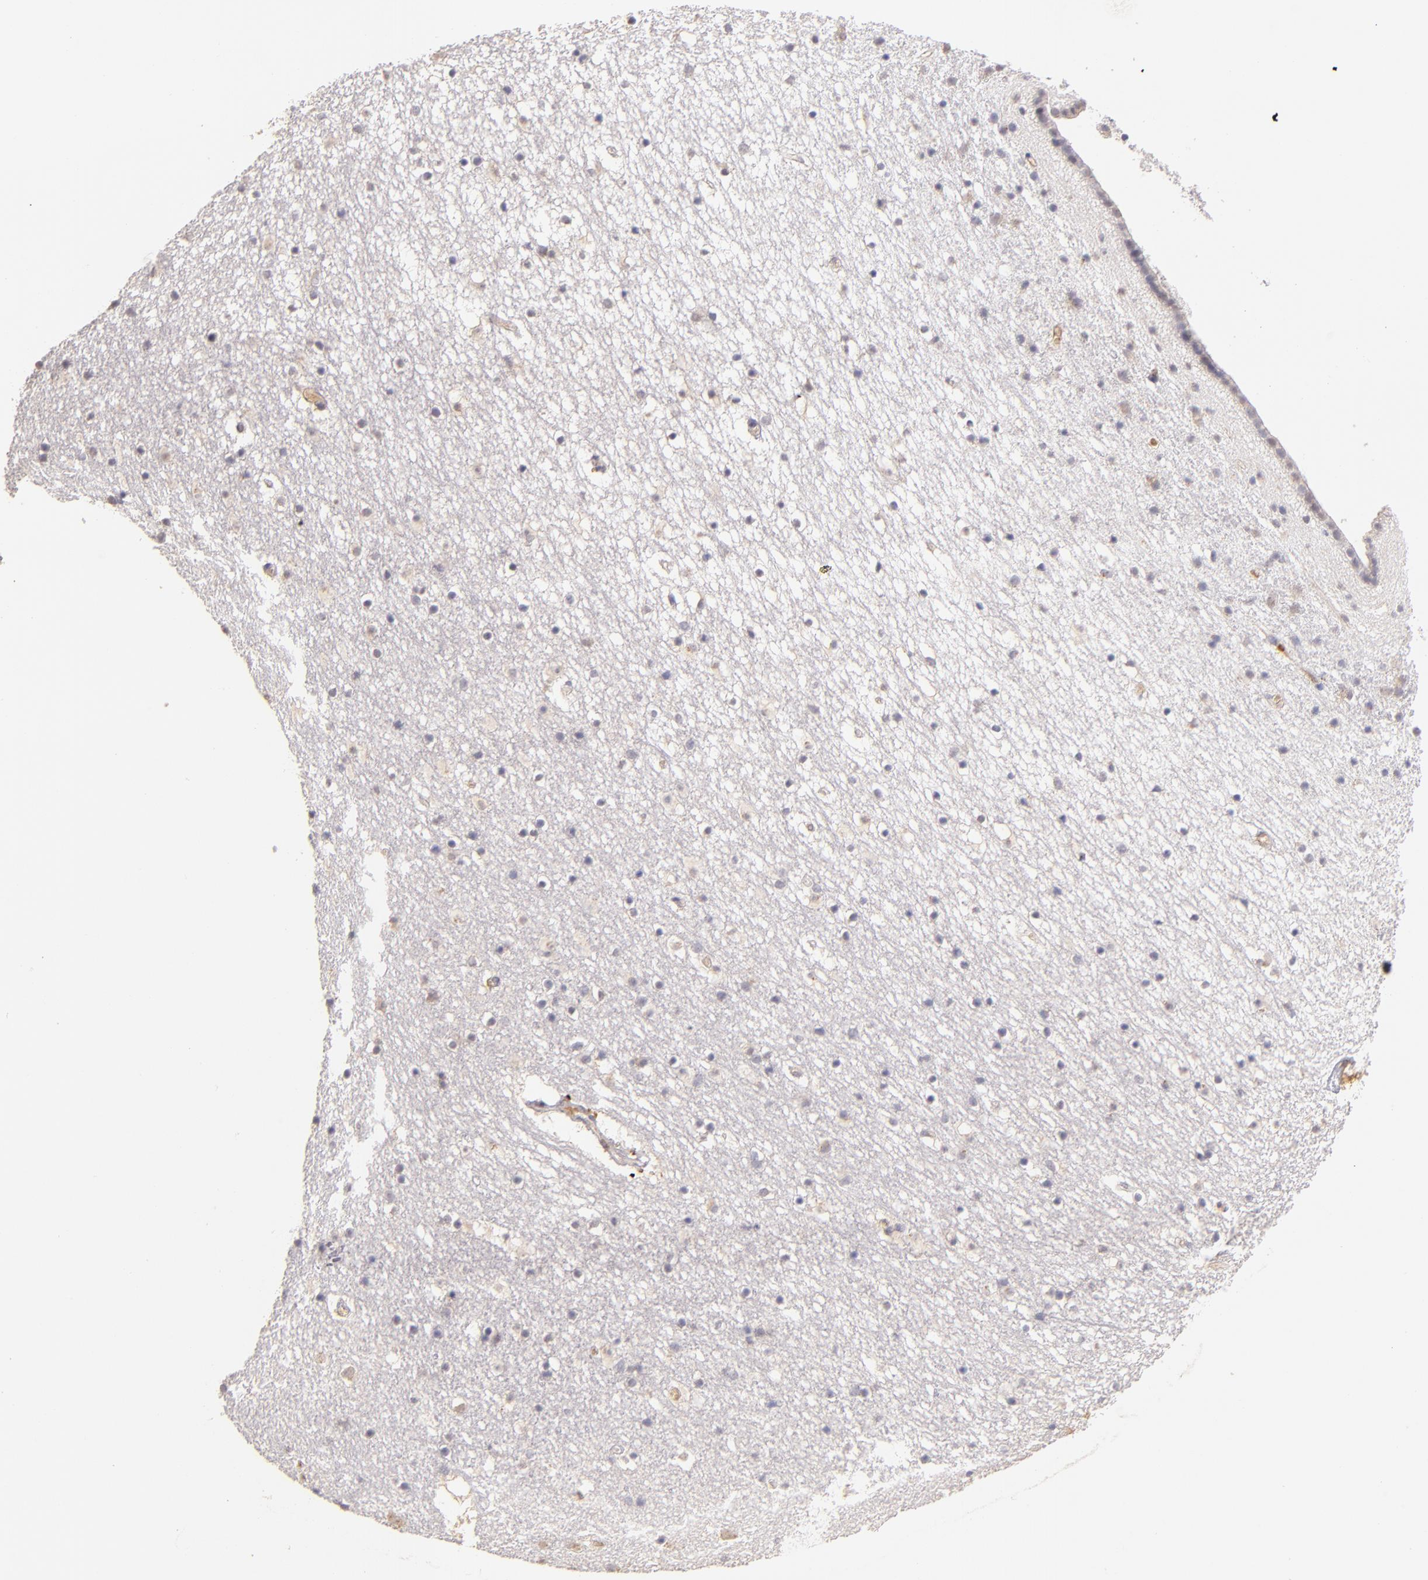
{"staining": {"intensity": "negative", "quantity": "none", "location": "none"}, "tissue": "caudate", "cell_type": "Glial cells", "image_type": "normal", "snomed": [{"axis": "morphology", "description": "Normal tissue, NOS"}, {"axis": "topography", "description": "Lateral ventricle wall"}], "caption": "Immunohistochemistry (IHC) histopathology image of unremarkable human caudate stained for a protein (brown), which exhibits no expression in glial cells.", "gene": "SERPINC1", "patient": {"sex": "male", "age": 45}}